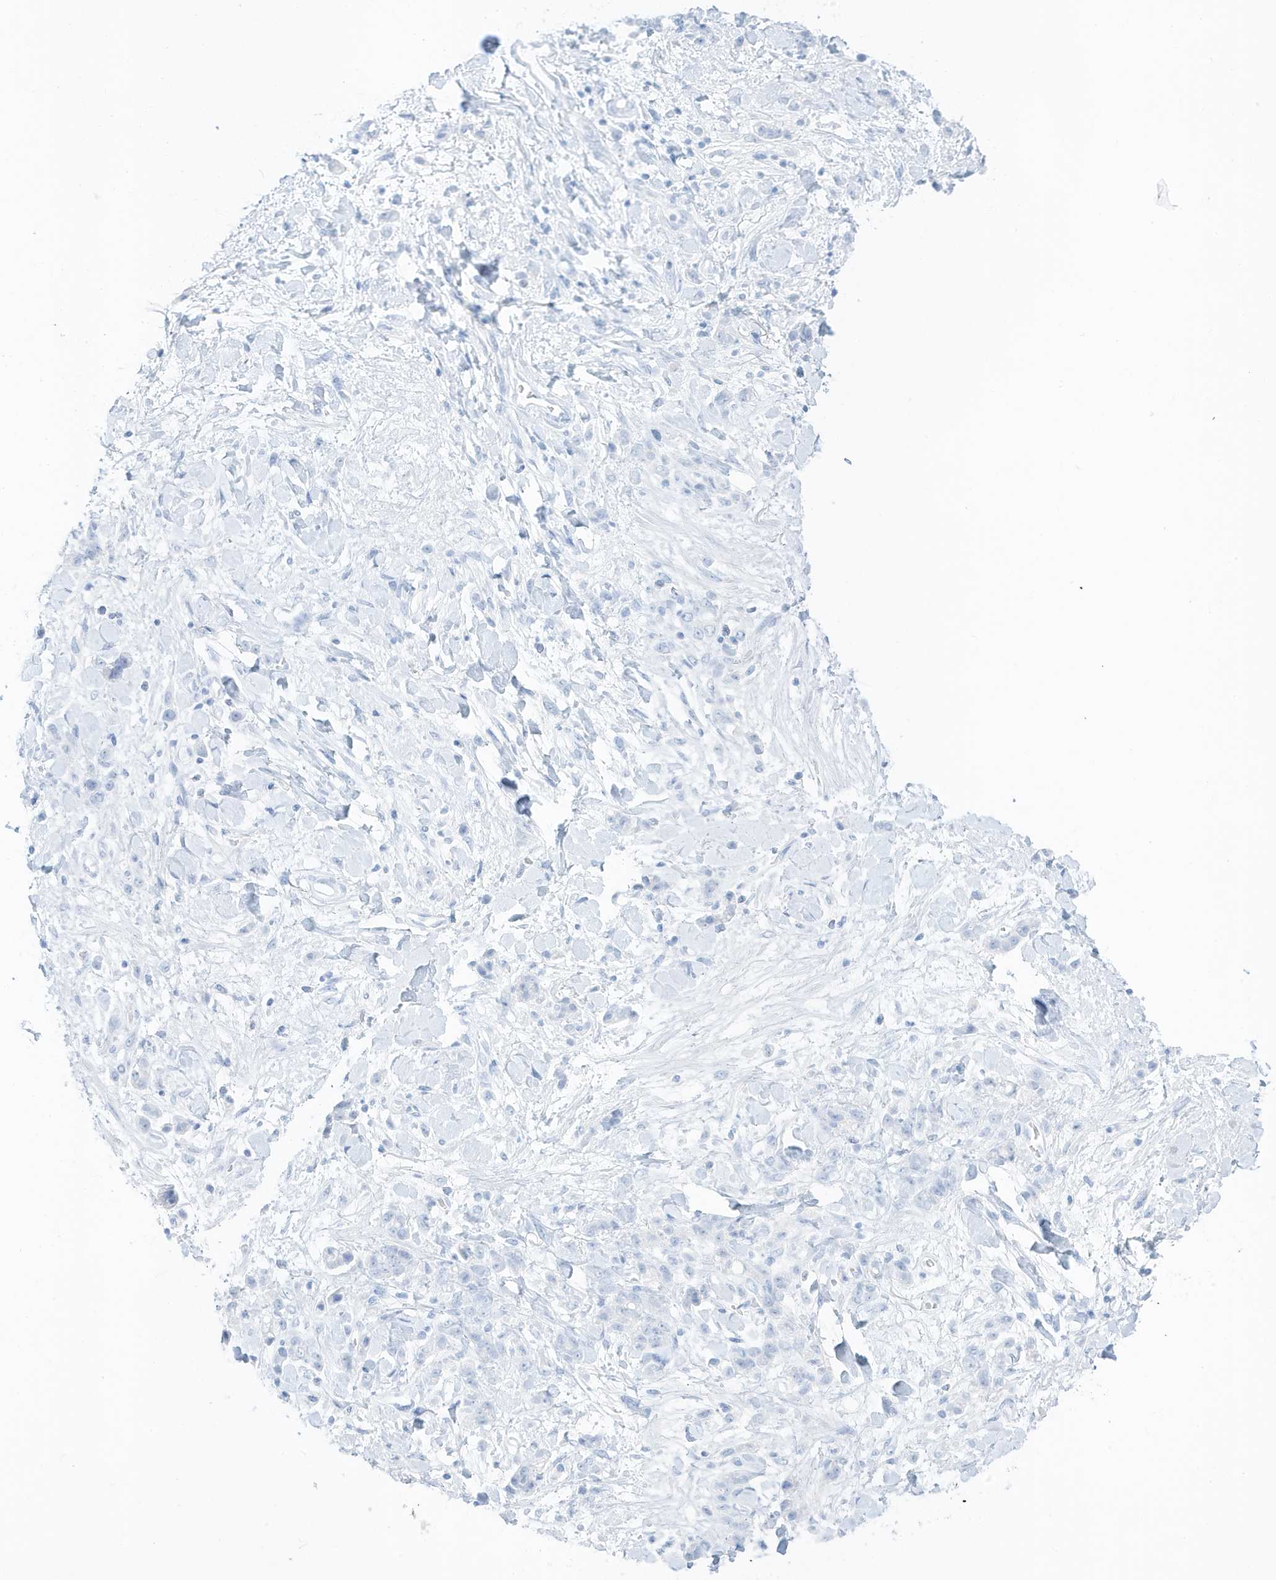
{"staining": {"intensity": "negative", "quantity": "none", "location": "none"}, "tissue": "stomach cancer", "cell_type": "Tumor cells", "image_type": "cancer", "snomed": [{"axis": "morphology", "description": "Normal tissue, NOS"}, {"axis": "morphology", "description": "Adenocarcinoma, NOS"}, {"axis": "topography", "description": "Stomach"}], "caption": "Human stomach cancer stained for a protein using immunohistochemistry shows no positivity in tumor cells.", "gene": "SLC22A13", "patient": {"sex": "male", "age": 82}}